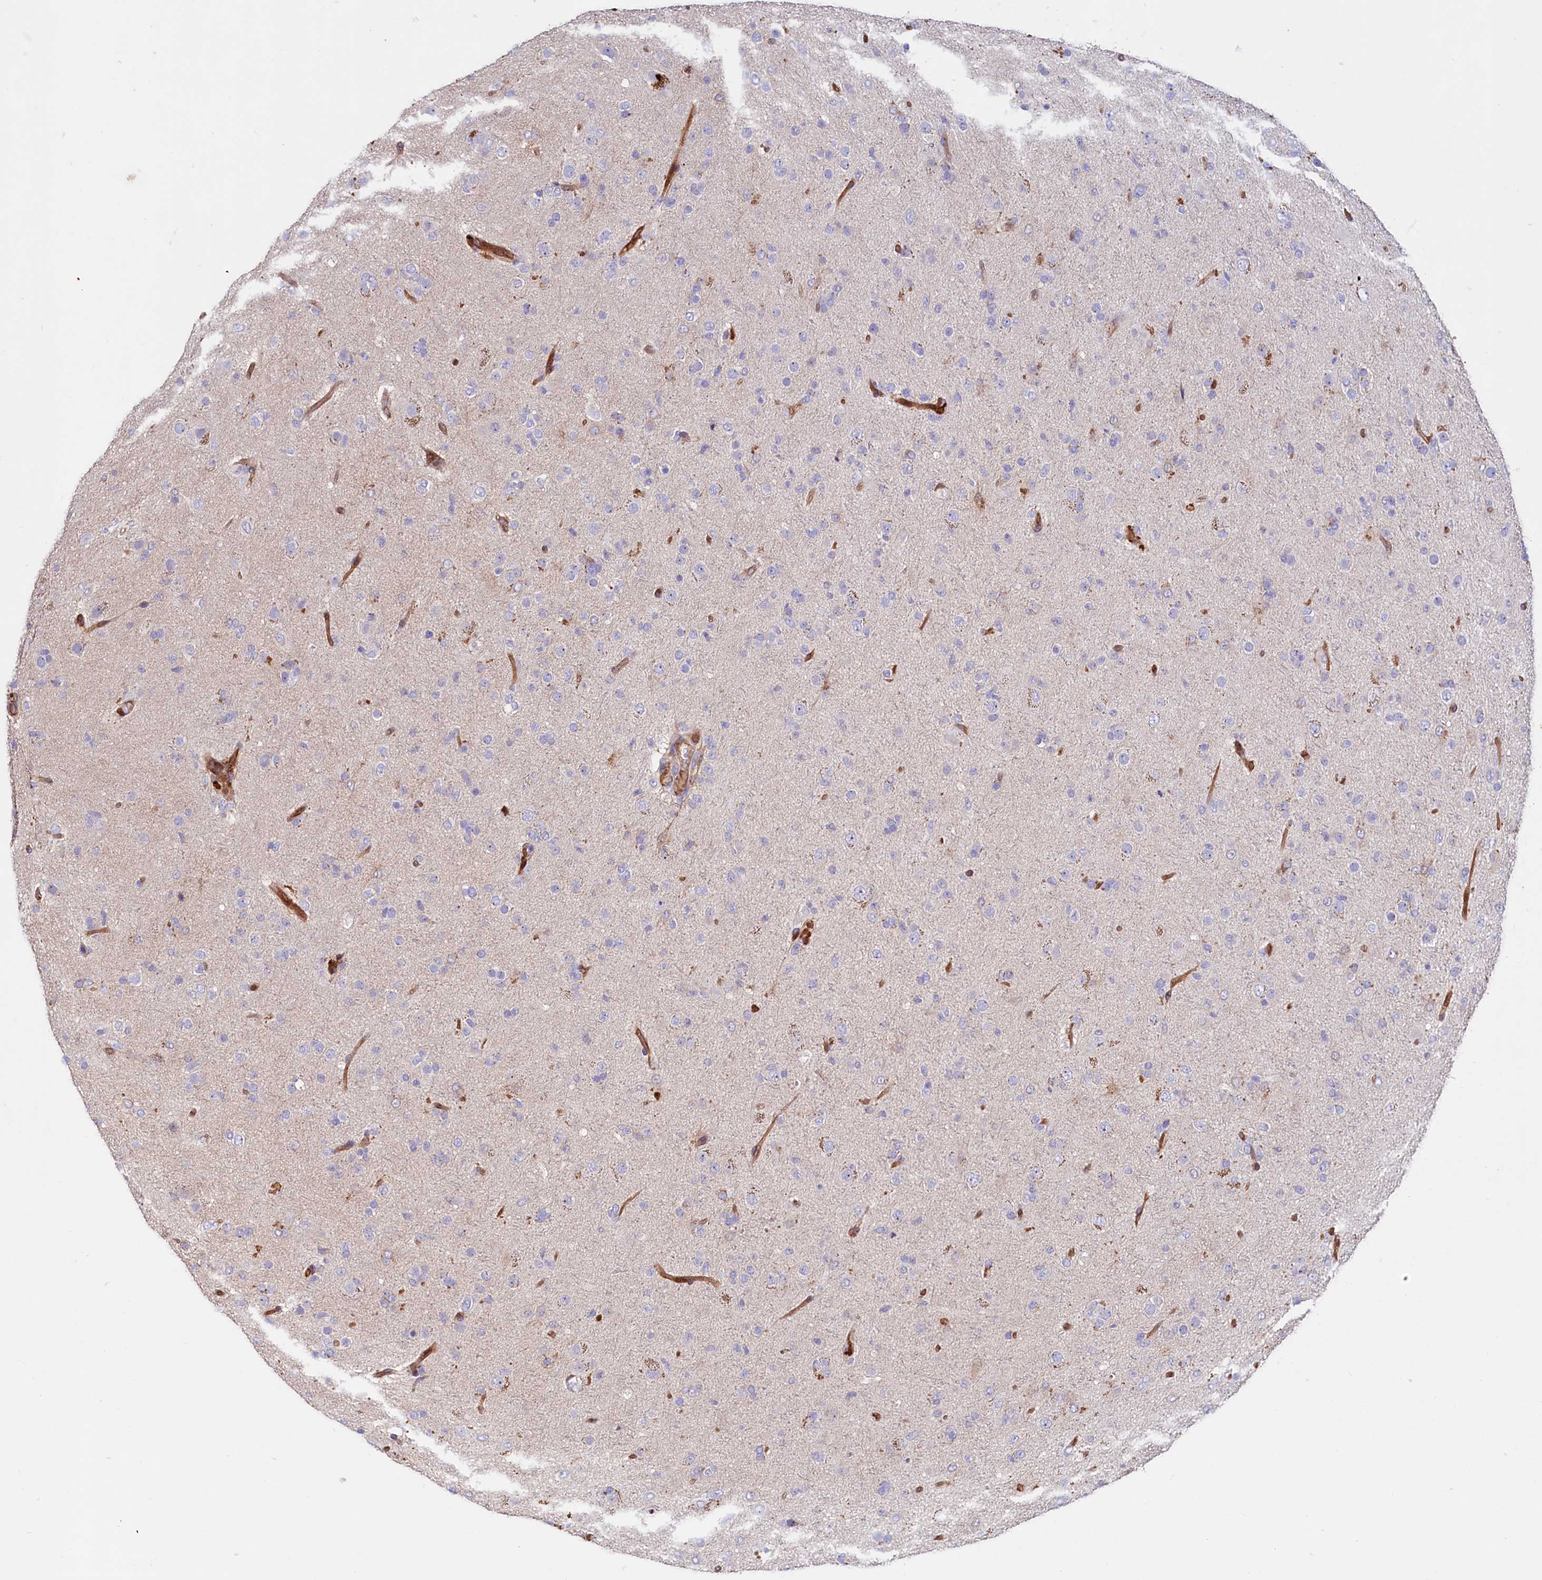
{"staining": {"intensity": "negative", "quantity": "none", "location": "none"}, "tissue": "glioma", "cell_type": "Tumor cells", "image_type": "cancer", "snomed": [{"axis": "morphology", "description": "Glioma, malignant, Low grade"}, {"axis": "topography", "description": "Brain"}], "caption": "Immunohistochemical staining of human malignant glioma (low-grade) demonstrates no significant positivity in tumor cells.", "gene": "IL17RD", "patient": {"sex": "male", "age": 65}}